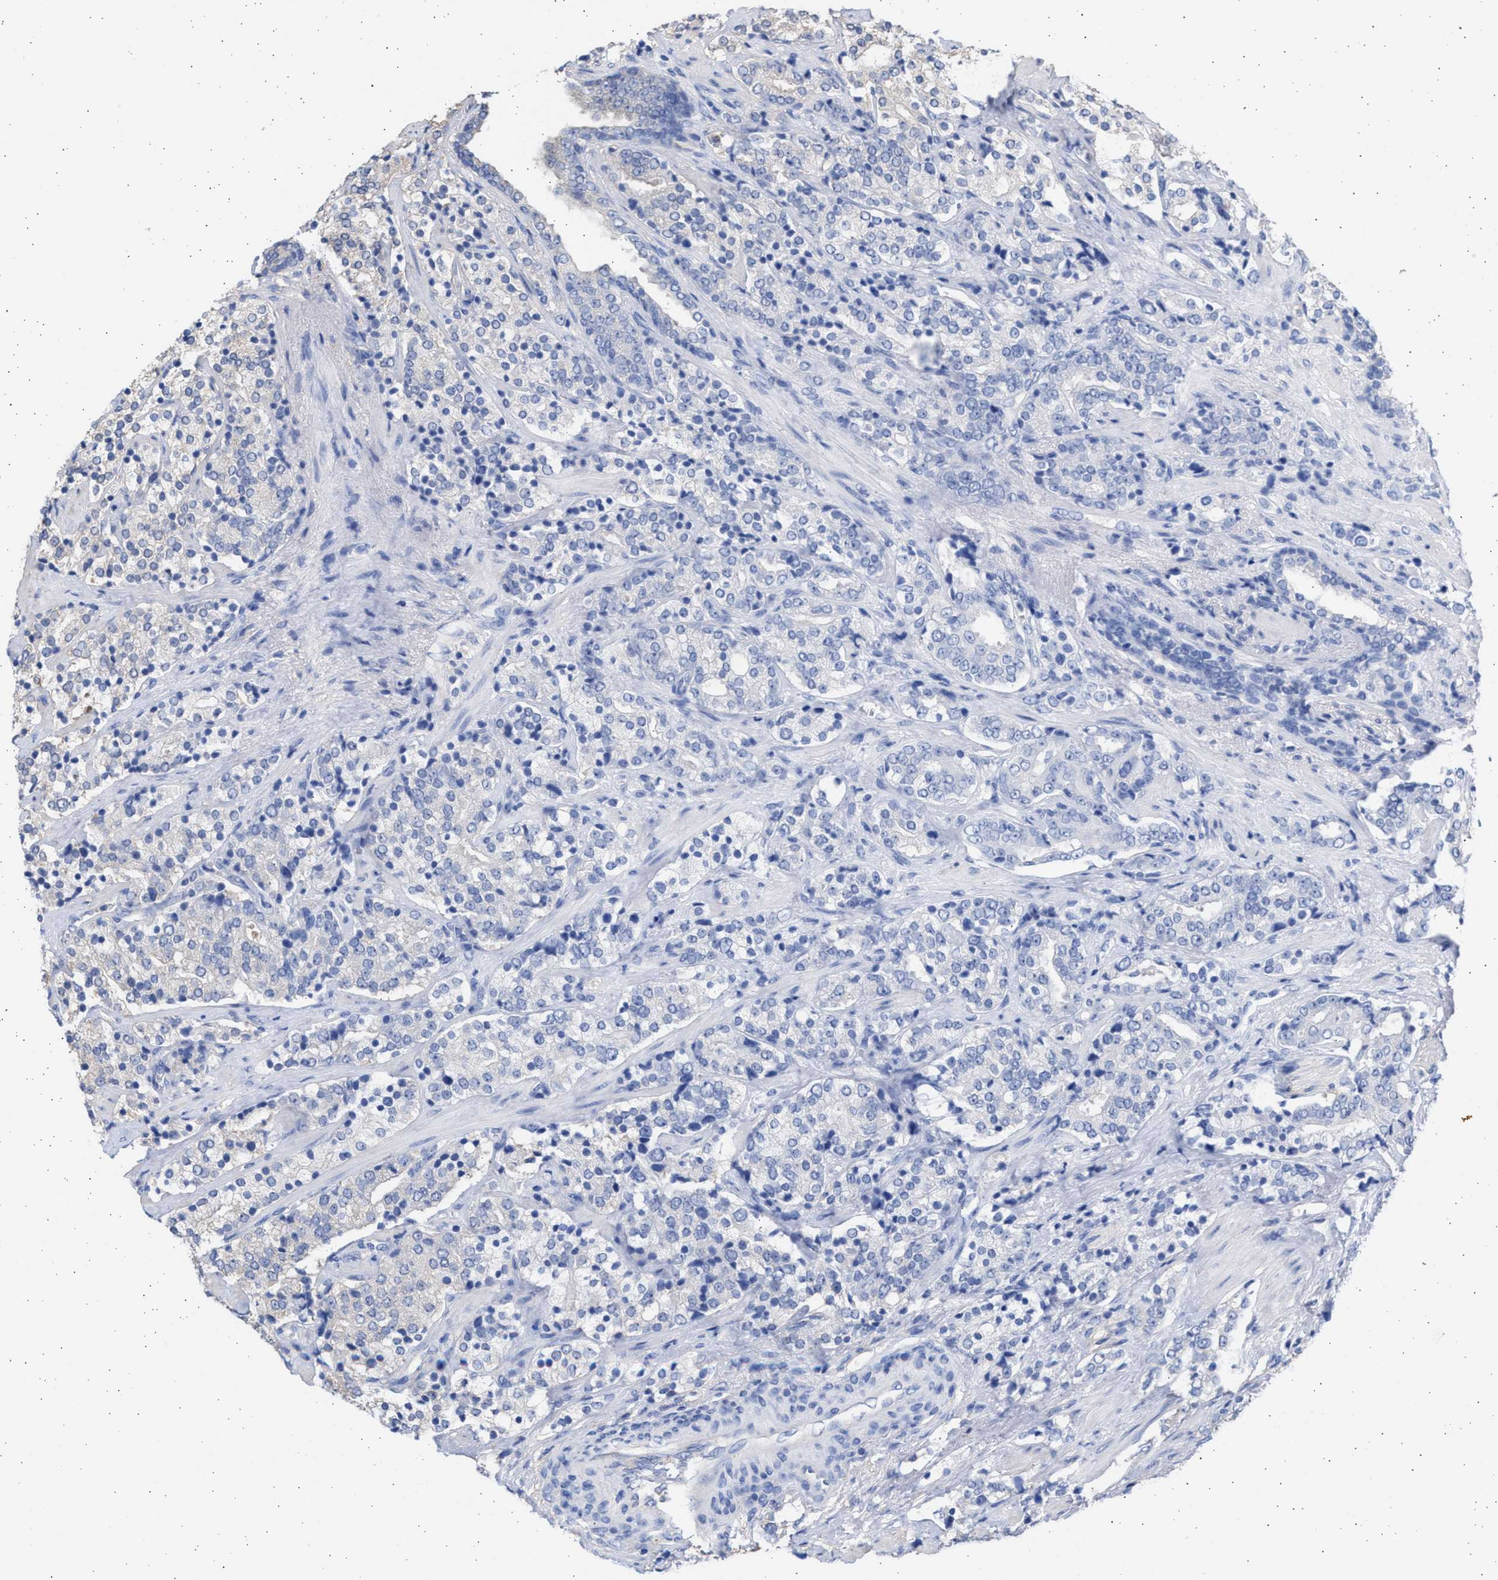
{"staining": {"intensity": "negative", "quantity": "none", "location": "none"}, "tissue": "prostate cancer", "cell_type": "Tumor cells", "image_type": "cancer", "snomed": [{"axis": "morphology", "description": "Adenocarcinoma, High grade"}, {"axis": "topography", "description": "Prostate"}], "caption": "Immunohistochemistry (IHC) micrograph of human high-grade adenocarcinoma (prostate) stained for a protein (brown), which shows no expression in tumor cells.", "gene": "ALDOC", "patient": {"sex": "male", "age": 71}}